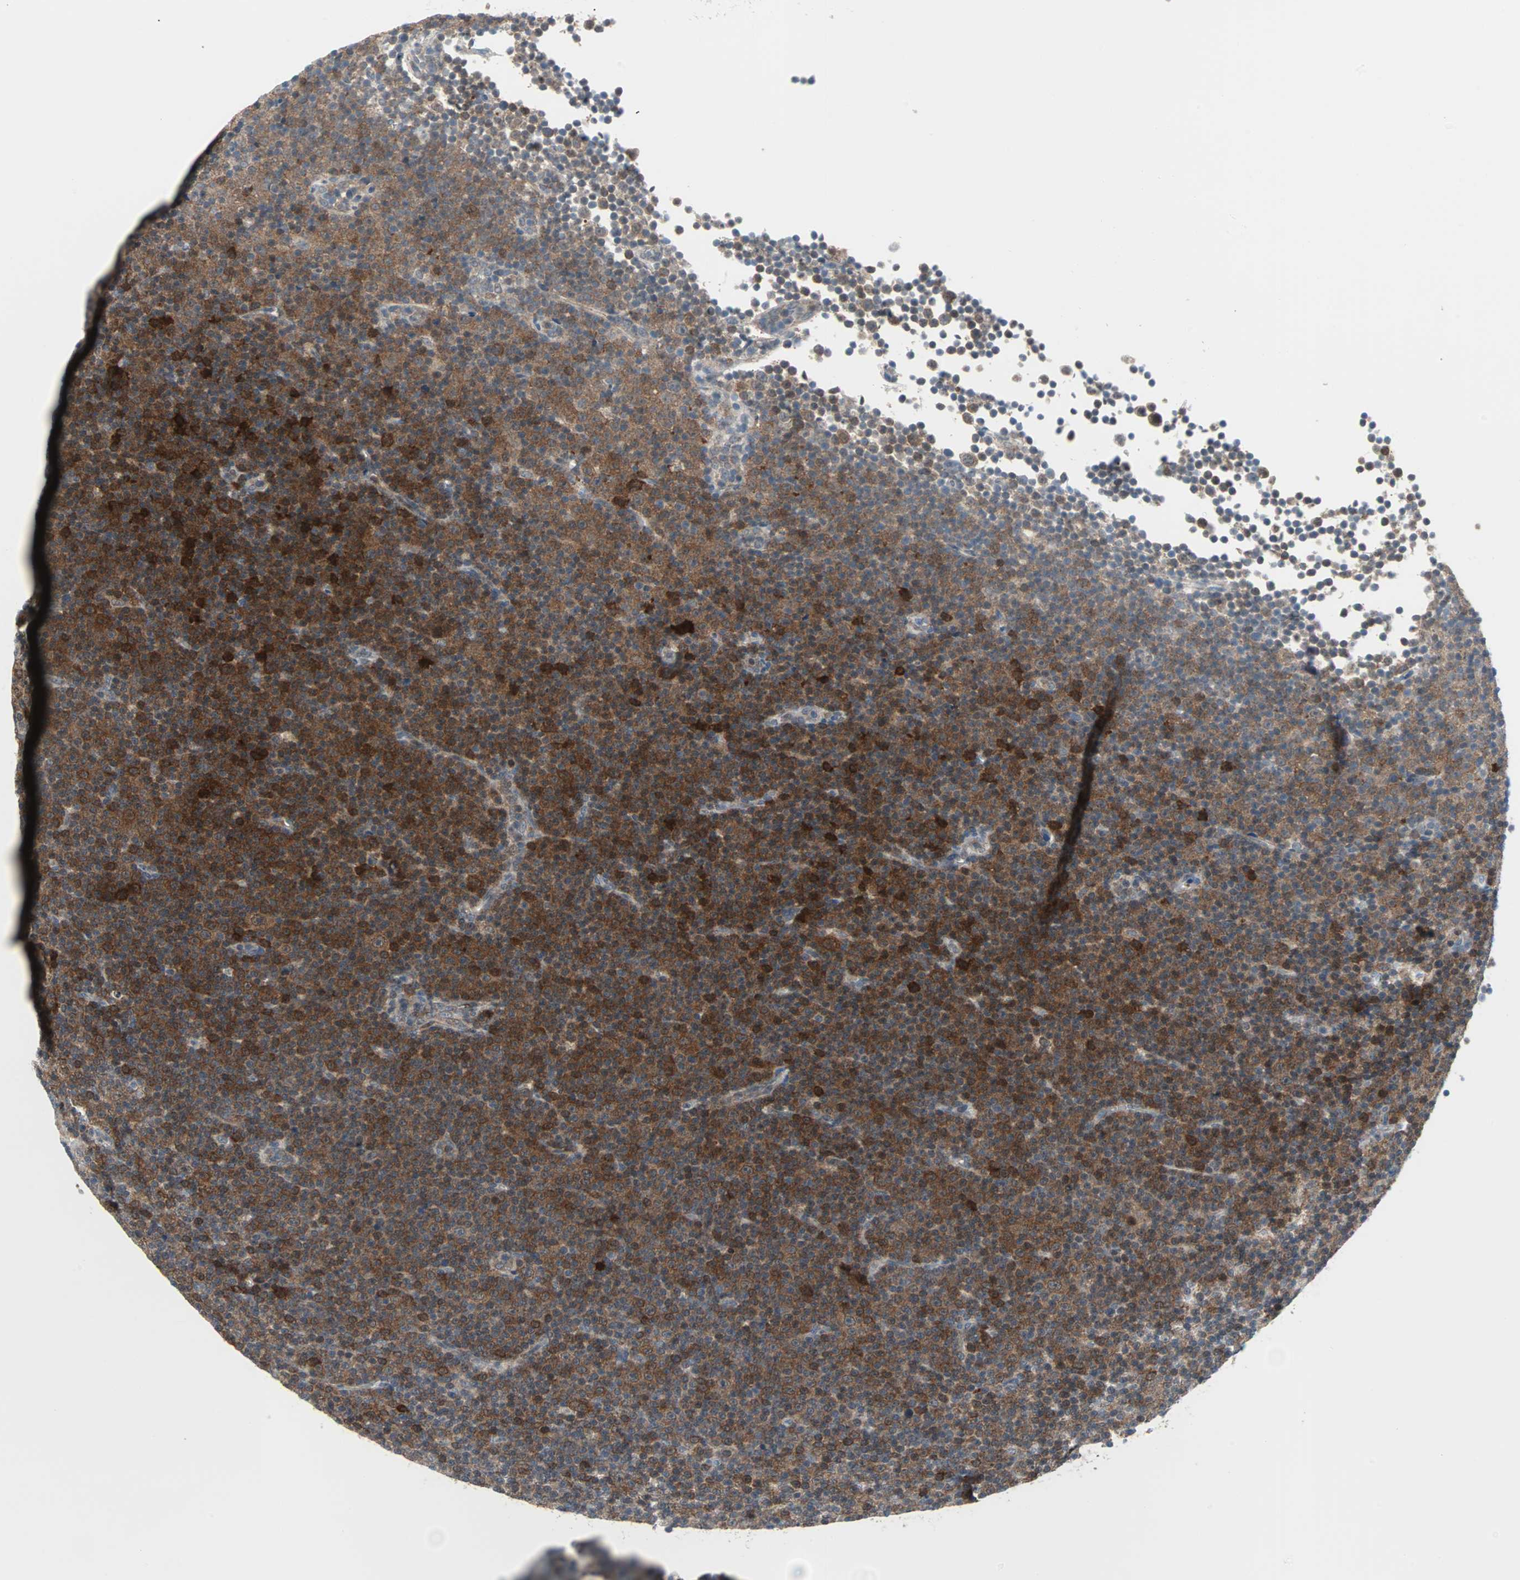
{"staining": {"intensity": "strong", "quantity": ">75%", "location": "cytoplasmic/membranous,nuclear"}, "tissue": "lymphoma", "cell_type": "Tumor cells", "image_type": "cancer", "snomed": [{"axis": "morphology", "description": "Malignant lymphoma, non-Hodgkin's type, Low grade"}, {"axis": "topography", "description": "Lymph node"}], "caption": "A brown stain highlights strong cytoplasmic/membranous and nuclear positivity of a protein in human low-grade malignant lymphoma, non-Hodgkin's type tumor cells.", "gene": "CASP3", "patient": {"sex": "female", "age": 67}}